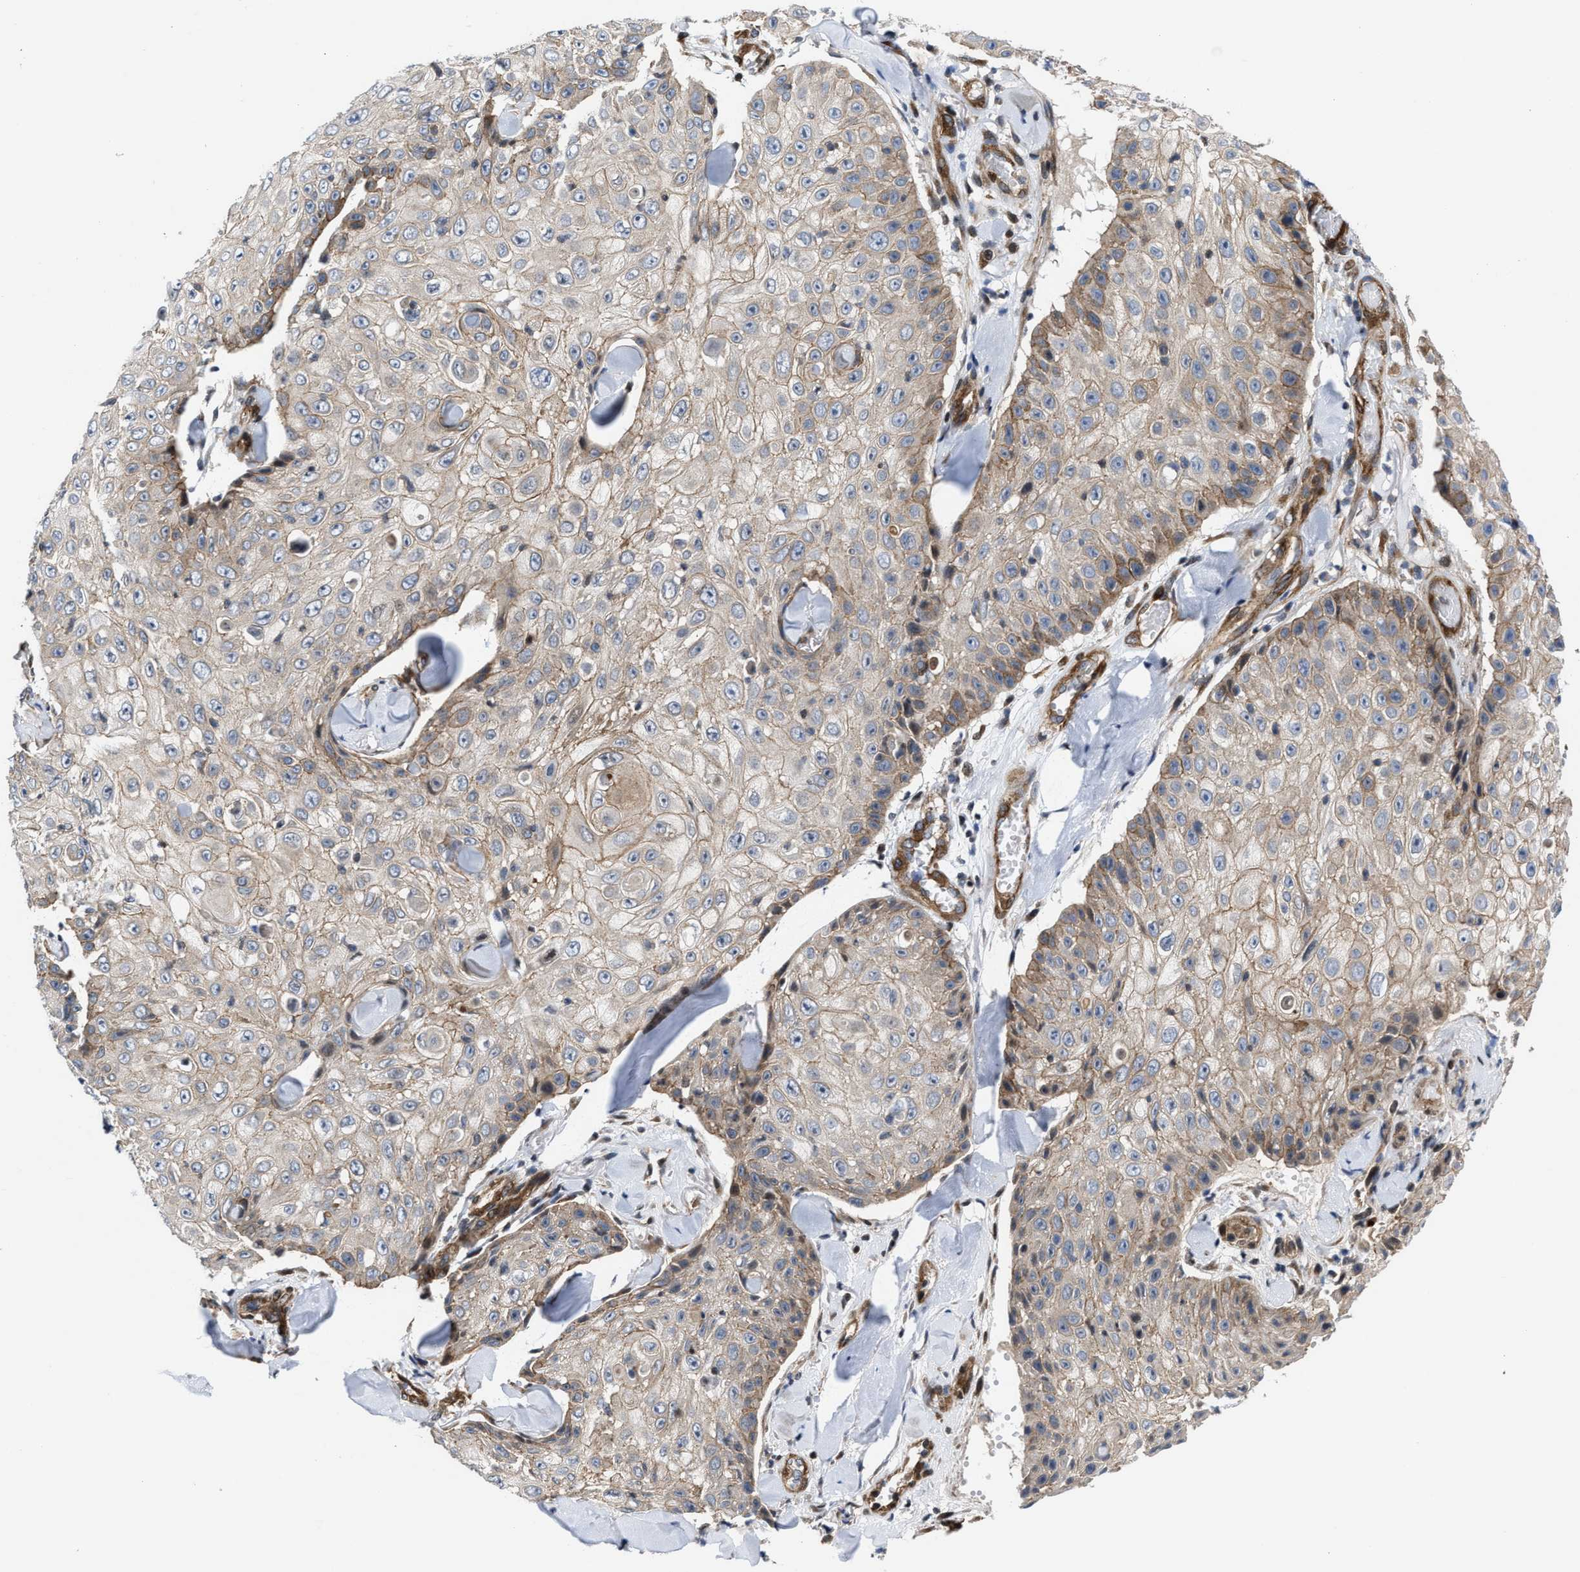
{"staining": {"intensity": "weak", "quantity": ">75%", "location": "cytoplasmic/membranous"}, "tissue": "skin cancer", "cell_type": "Tumor cells", "image_type": "cancer", "snomed": [{"axis": "morphology", "description": "Squamous cell carcinoma, NOS"}, {"axis": "topography", "description": "Skin"}], "caption": "A brown stain labels weak cytoplasmic/membranous expression of a protein in human skin squamous cell carcinoma tumor cells. (Brightfield microscopy of DAB IHC at high magnification).", "gene": "TGFB1I1", "patient": {"sex": "male", "age": 86}}